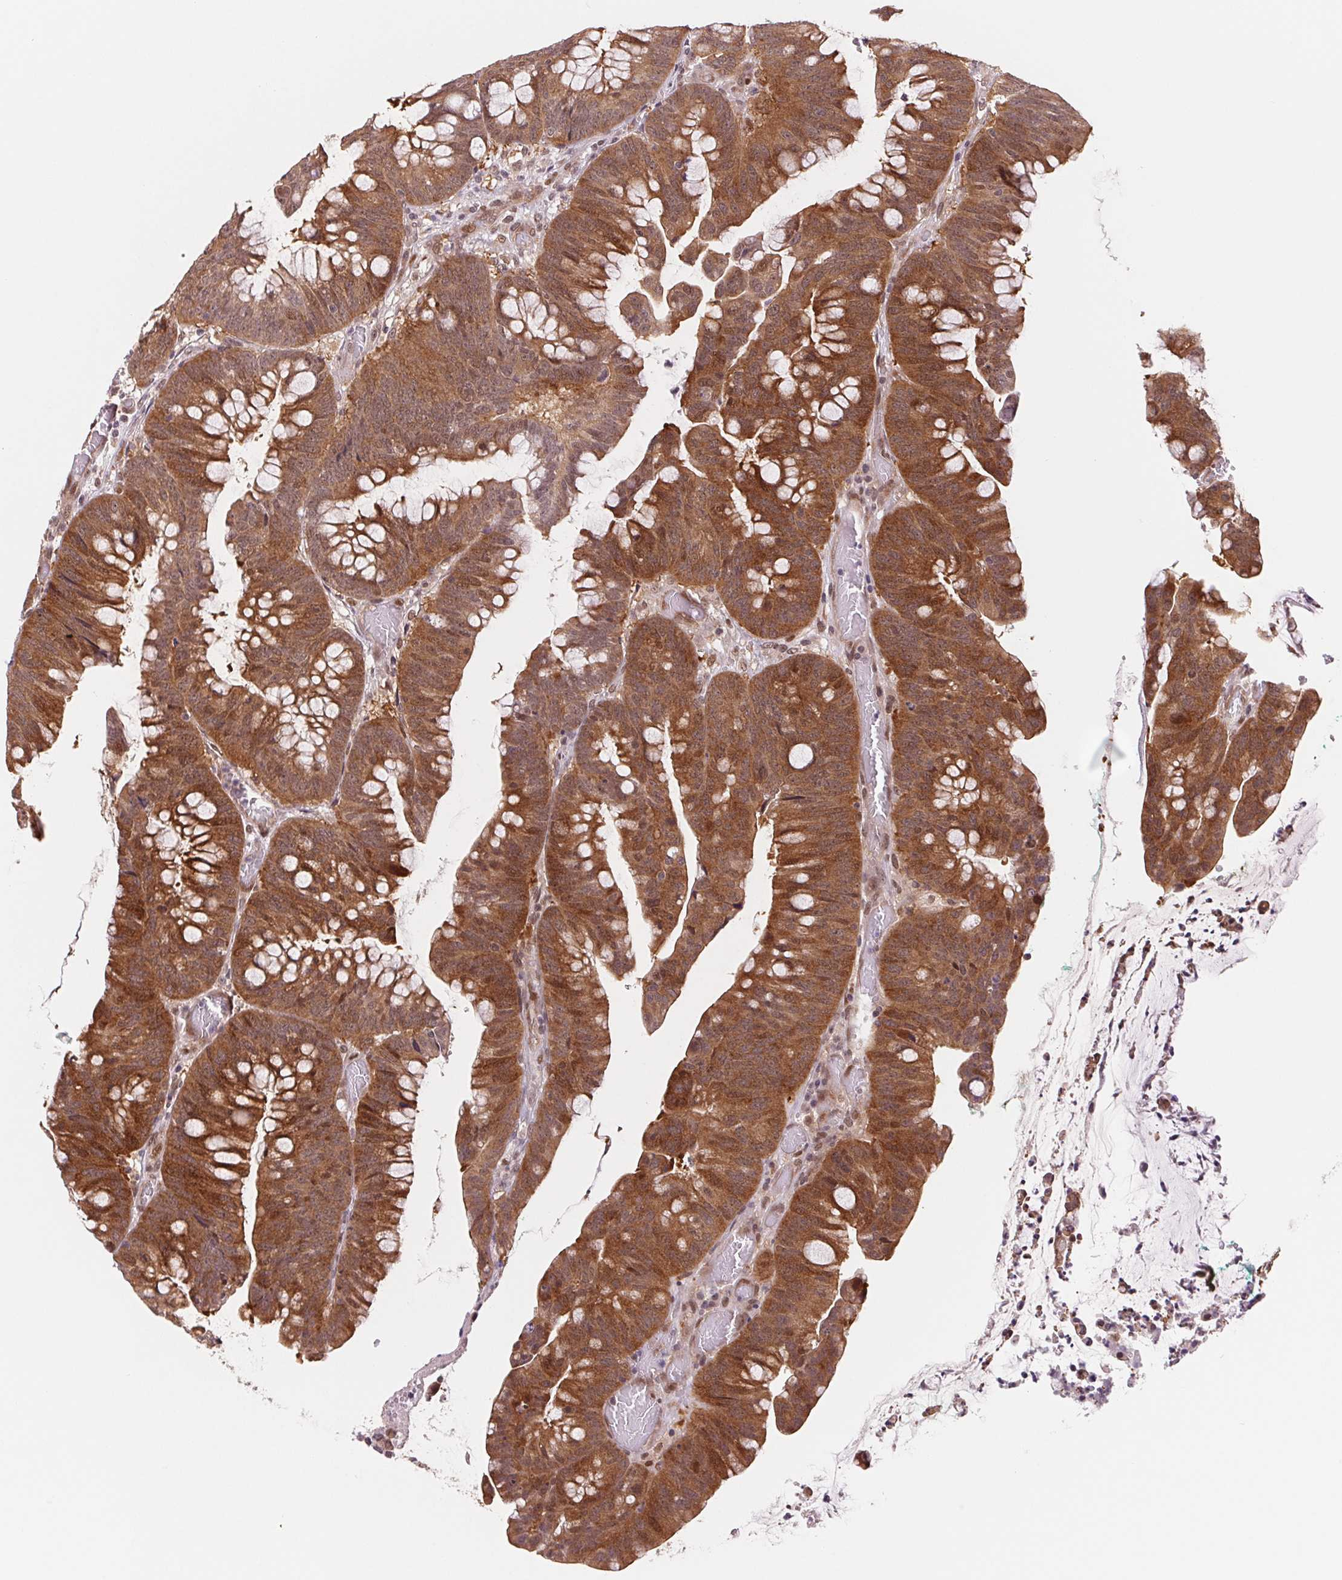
{"staining": {"intensity": "moderate", "quantity": ">75%", "location": "cytoplasmic/membranous"}, "tissue": "colorectal cancer", "cell_type": "Tumor cells", "image_type": "cancer", "snomed": [{"axis": "morphology", "description": "Adenocarcinoma, NOS"}, {"axis": "topography", "description": "Colon"}], "caption": "This micrograph exhibits colorectal cancer stained with immunohistochemistry (IHC) to label a protein in brown. The cytoplasmic/membranous of tumor cells show moderate positivity for the protein. Nuclei are counter-stained blue.", "gene": "DNAJB6", "patient": {"sex": "male", "age": 62}}